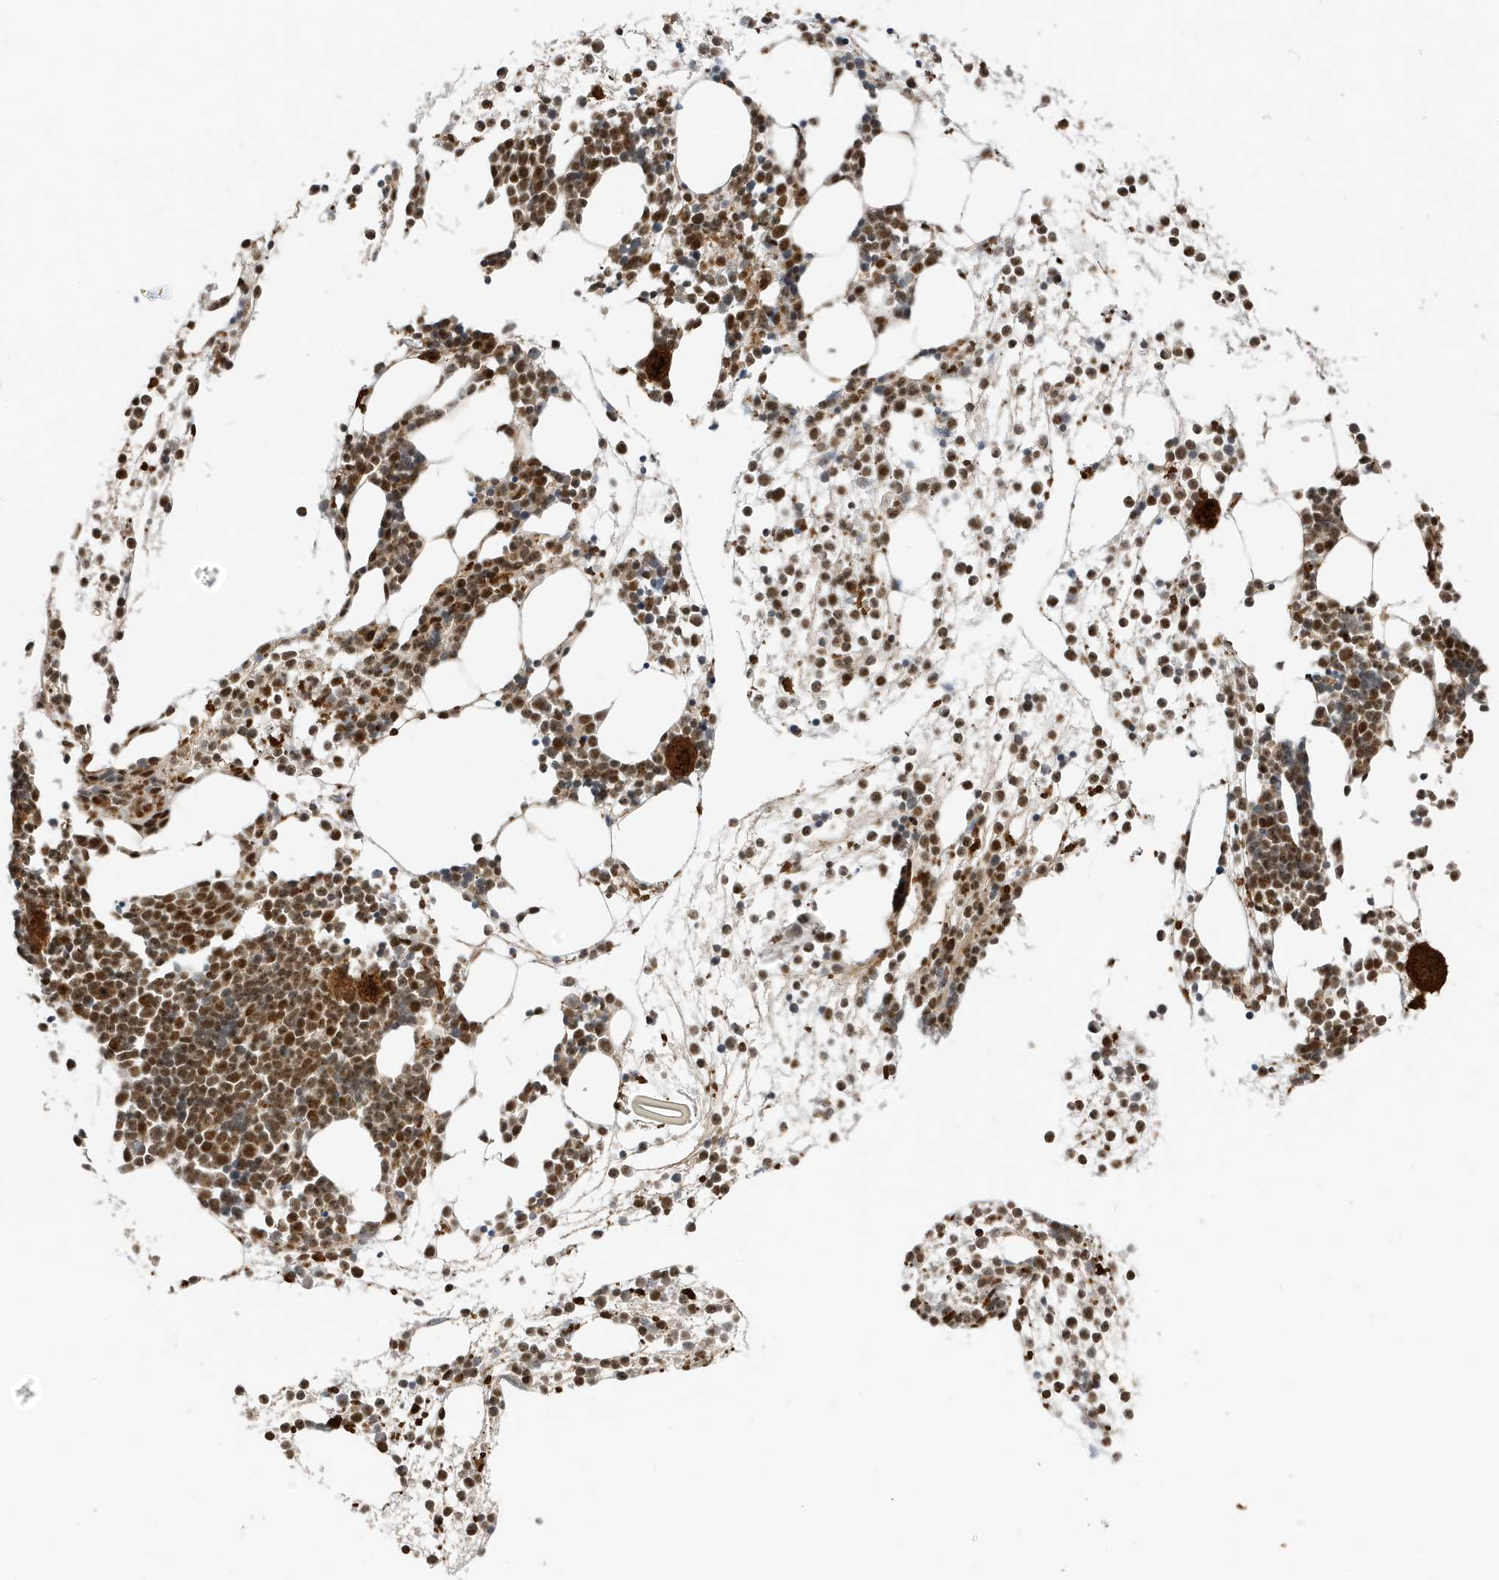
{"staining": {"intensity": "strong", "quantity": "25%-75%", "location": "cytoplasmic/membranous,nuclear"}, "tissue": "bone marrow", "cell_type": "Hematopoietic cells", "image_type": "normal", "snomed": [{"axis": "morphology", "description": "Normal tissue, NOS"}, {"axis": "topography", "description": "Bone marrow"}], "caption": "IHC of normal human bone marrow exhibits high levels of strong cytoplasmic/membranous,nuclear positivity in about 25%-75% of hematopoietic cells.", "gene": "MAST3", "patient": {"sex": "male", "age": 54}}